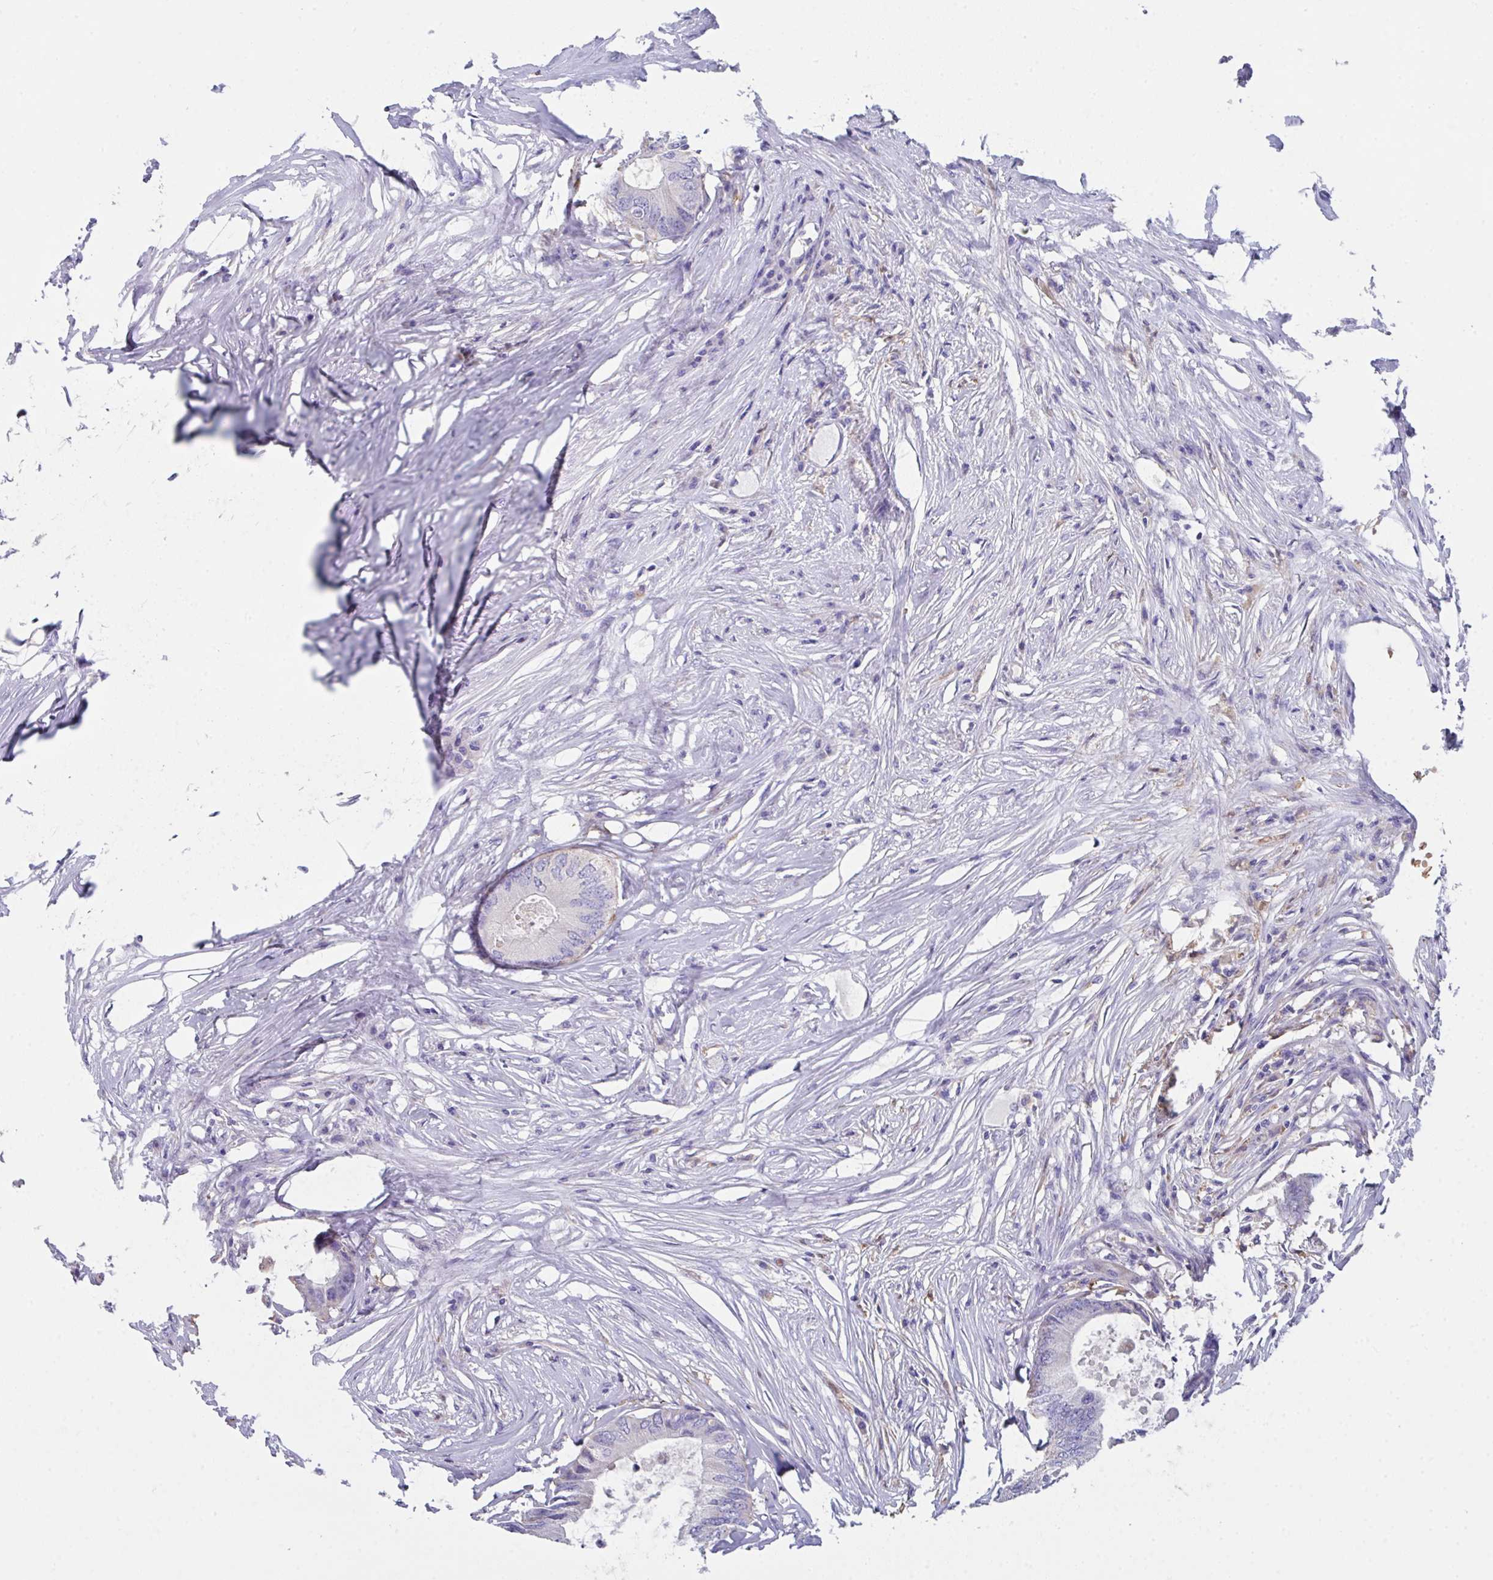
{"staining": {"intensity": "negative", "quantity": "none", "location": "none"}, "tissue": "colorectal cancer", "cell_type": "Tumor cells", "image_type": "cancer", "snomed": [{"axis": "morphology", "description": "Adenocarcinoma, NOS"}, {"axis": "topography", "description": "Colon"}], "caption": "Tumor cells show no significant staining in colorectal adenocarcinoma.", "gene": "TFAP2C", "patient": {"sex": "male", "age": 71}}